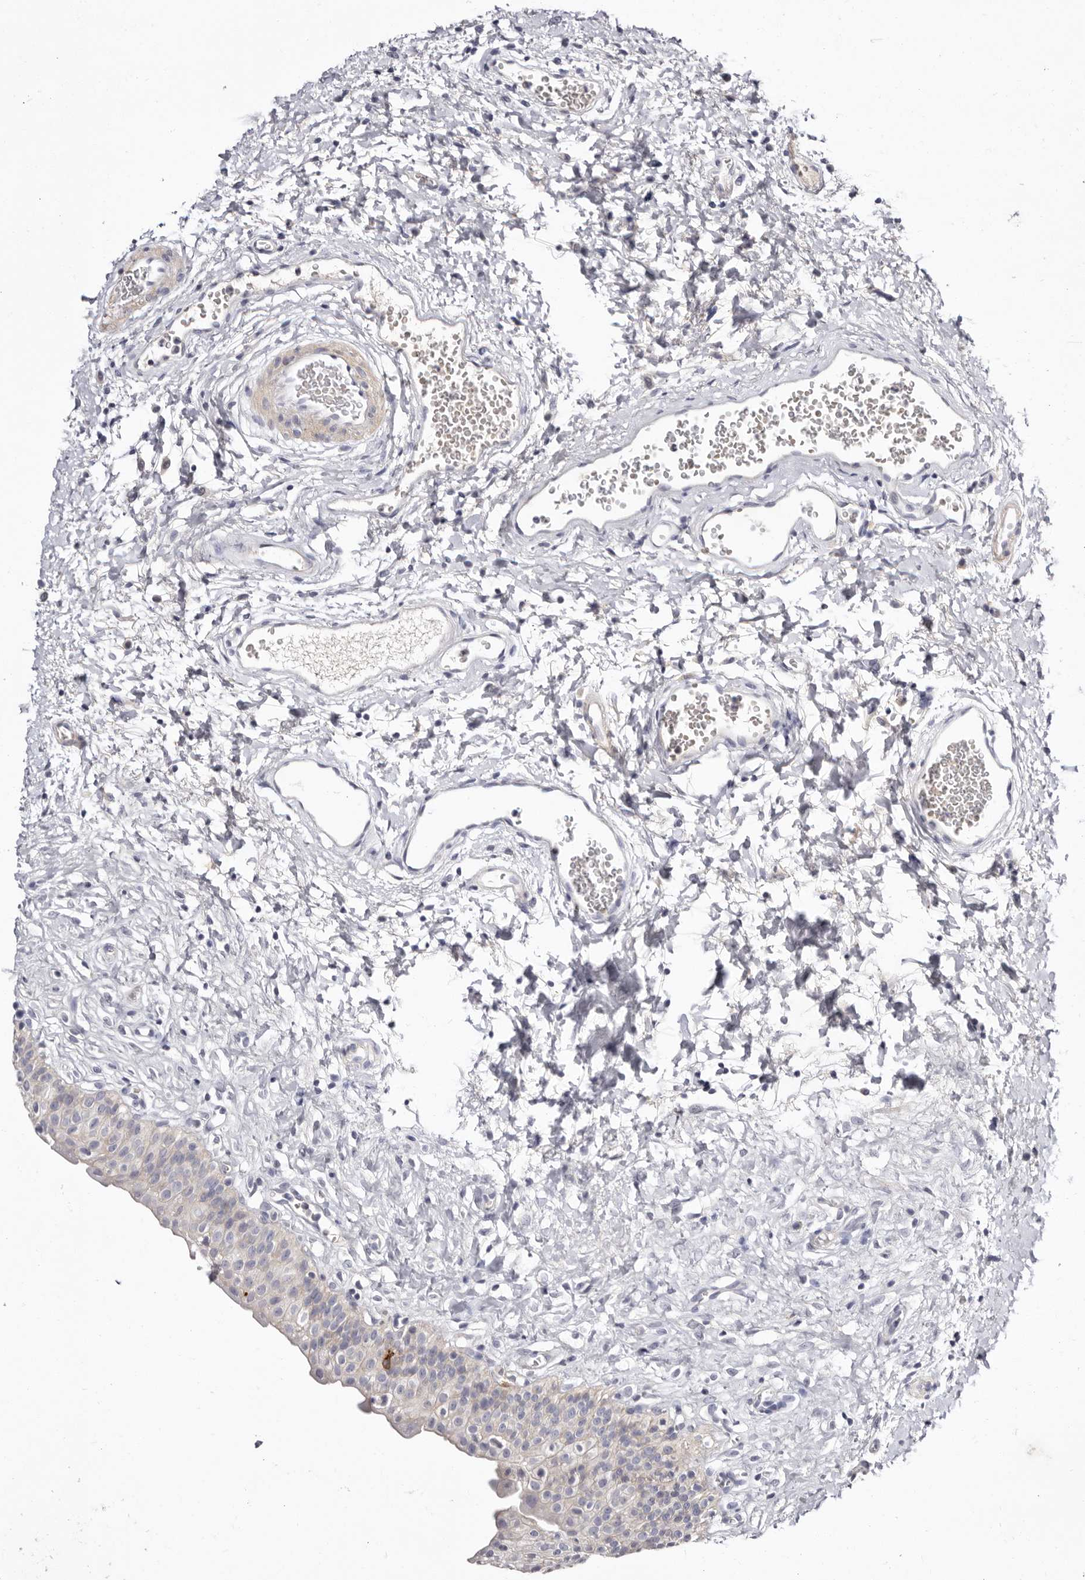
{"staining": {"intensity": "negative", "quantity": "none", "location": "none"}, "tissue": "urinary bladder", "cell_type": "Urothelial cells", "image_type": "normal", "snomed": [{"axis": "morphology", "description": "Normal tissue, NOS"}, {"axis": "topography", "description": "Urinary bladder"}], "caption": "IHC of benign urinary bladder reveals no staining in urothelial cells. (Brightfield microscopy of DAB (3,3'-diaminobenzidine) immunohistochemistry (IHC) at high magnification).", "gene": "S1PR5", "patient": {"sex": "male", "age": 51}}